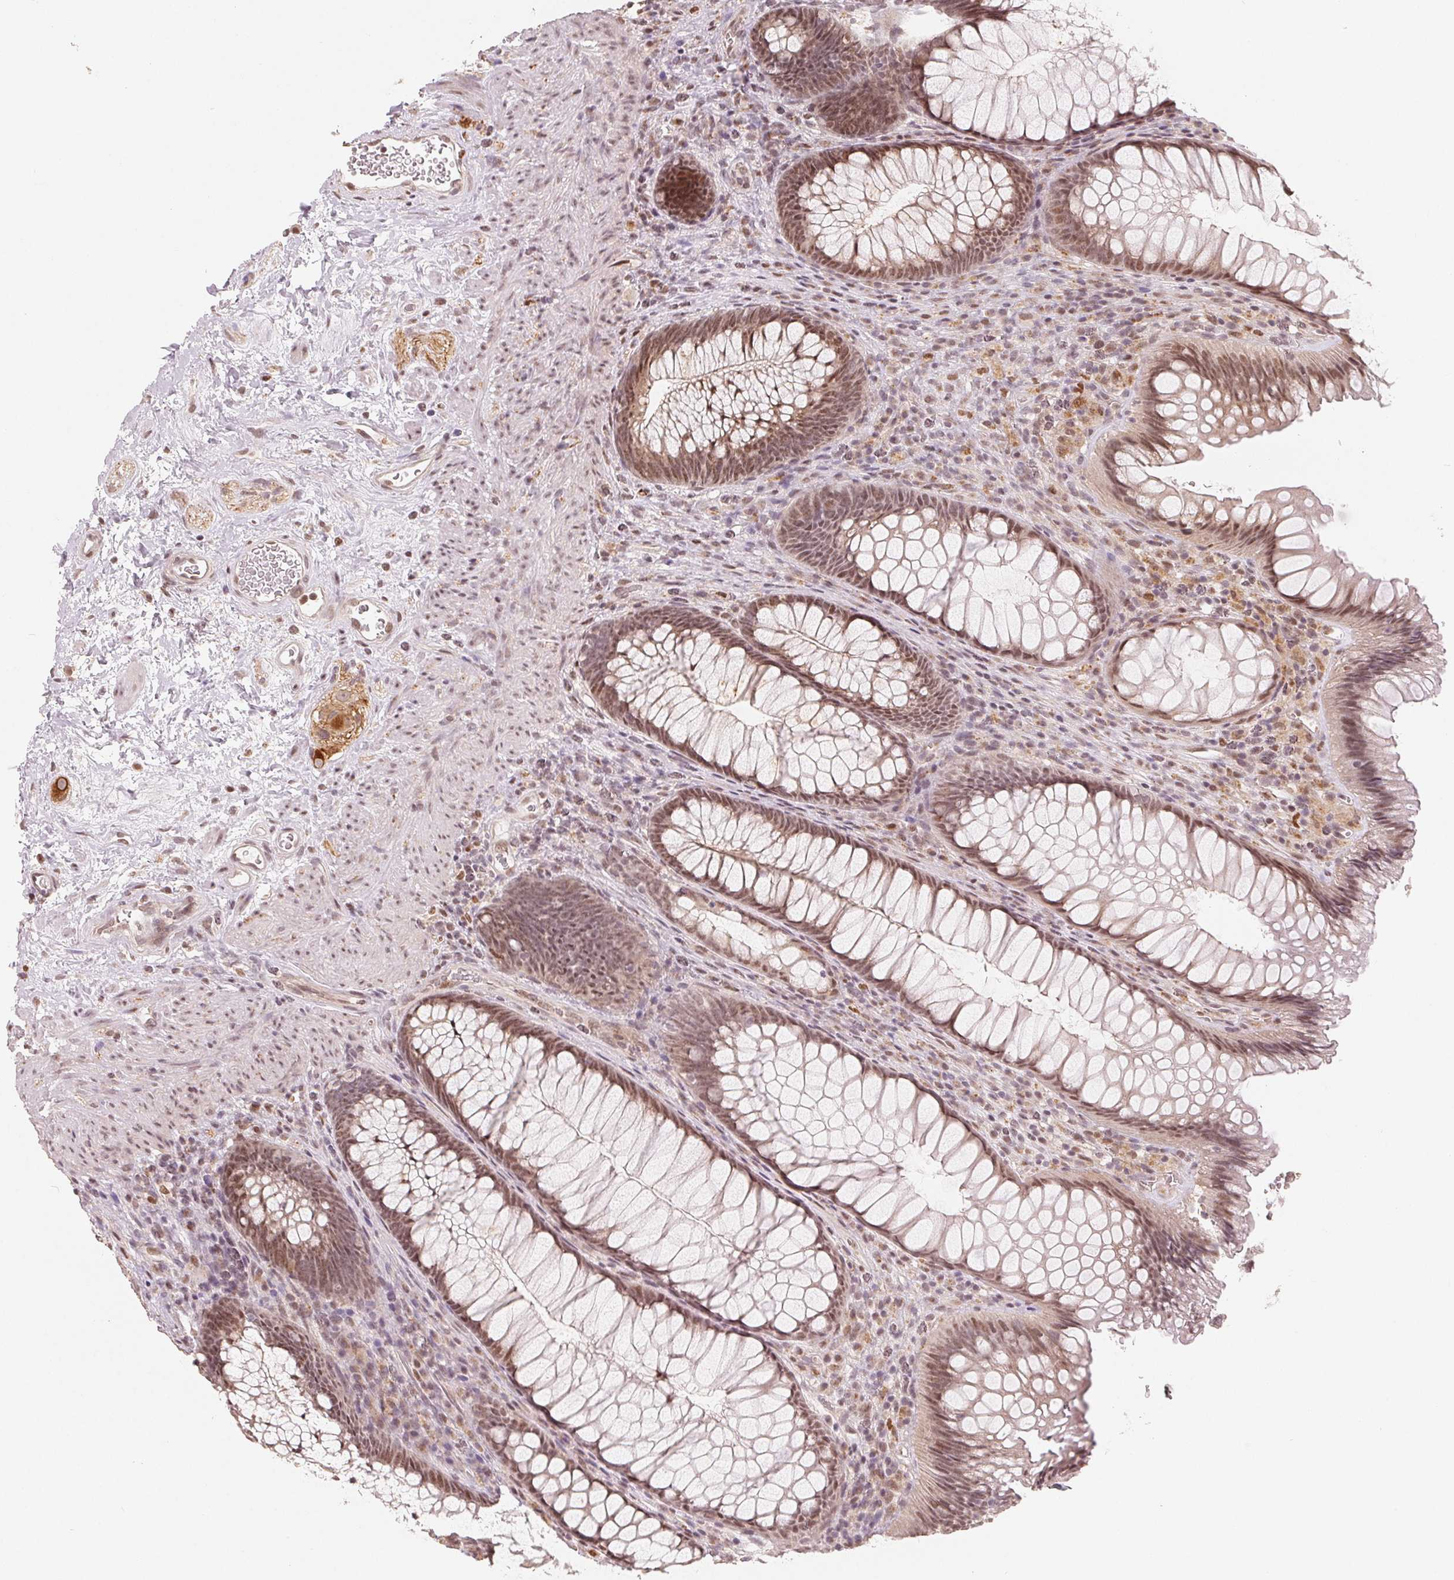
{"staining": {"intensity": "moderate", "quantity": ">75%", "location": "nuclear"}, "tissue": "rectum", "cell_type": "Glandular cells", "image_type": "normal", "snomed": [{"axis": "morphology", "description": "Normal tissue, NOS"}, {"axis": "topography", "description": "Smooth muscle"}, {"axis": "topography", "description": "Rectum"}], "caption": "This is a histology image of immunohistochemistry (IHC) staining of benign rectum, which shows moderate positivity in the nuclear of glandular cells.", "gene": "CCDC138", "patient": {"sex": "male", "age": 53}}